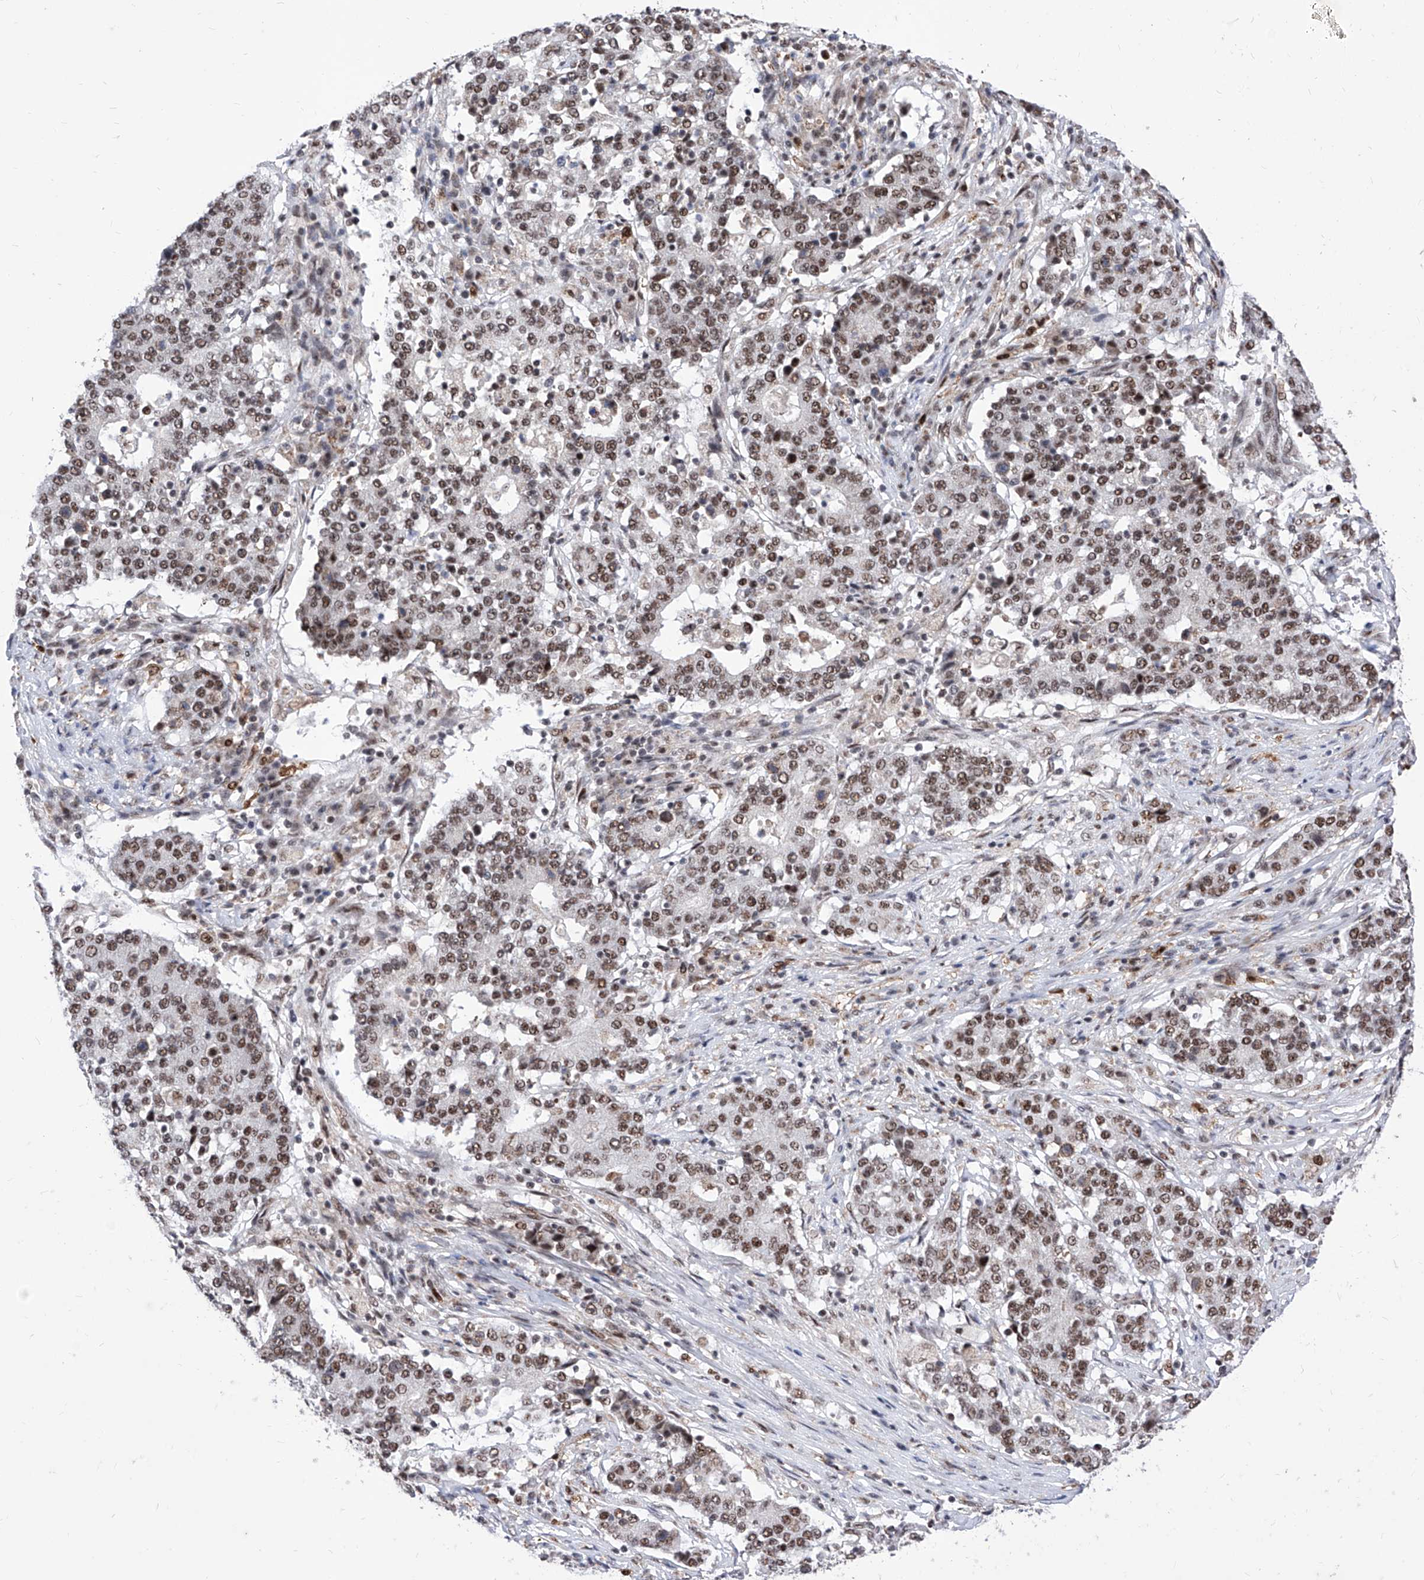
{"staining": {"intensity": "moderate", "quantity": ">75%", "location": "nuclear"}, "tissue": "stomach cancer", "cell_type": "Tumor cells", "image_type": "cancer", "snomed": [{"axis": "morphology", "description": "Adenocarcinoma, NOS"}, {"axis": "topography", "description": "Stomach"}], "caption": "Stomach adenocarcinoma stained for a protein (brown) shows moderate nuclear positive staining in about >75% of tumor cells.", "gene": "PHF5A", "patient": {"sex": "male", "age": 59}}